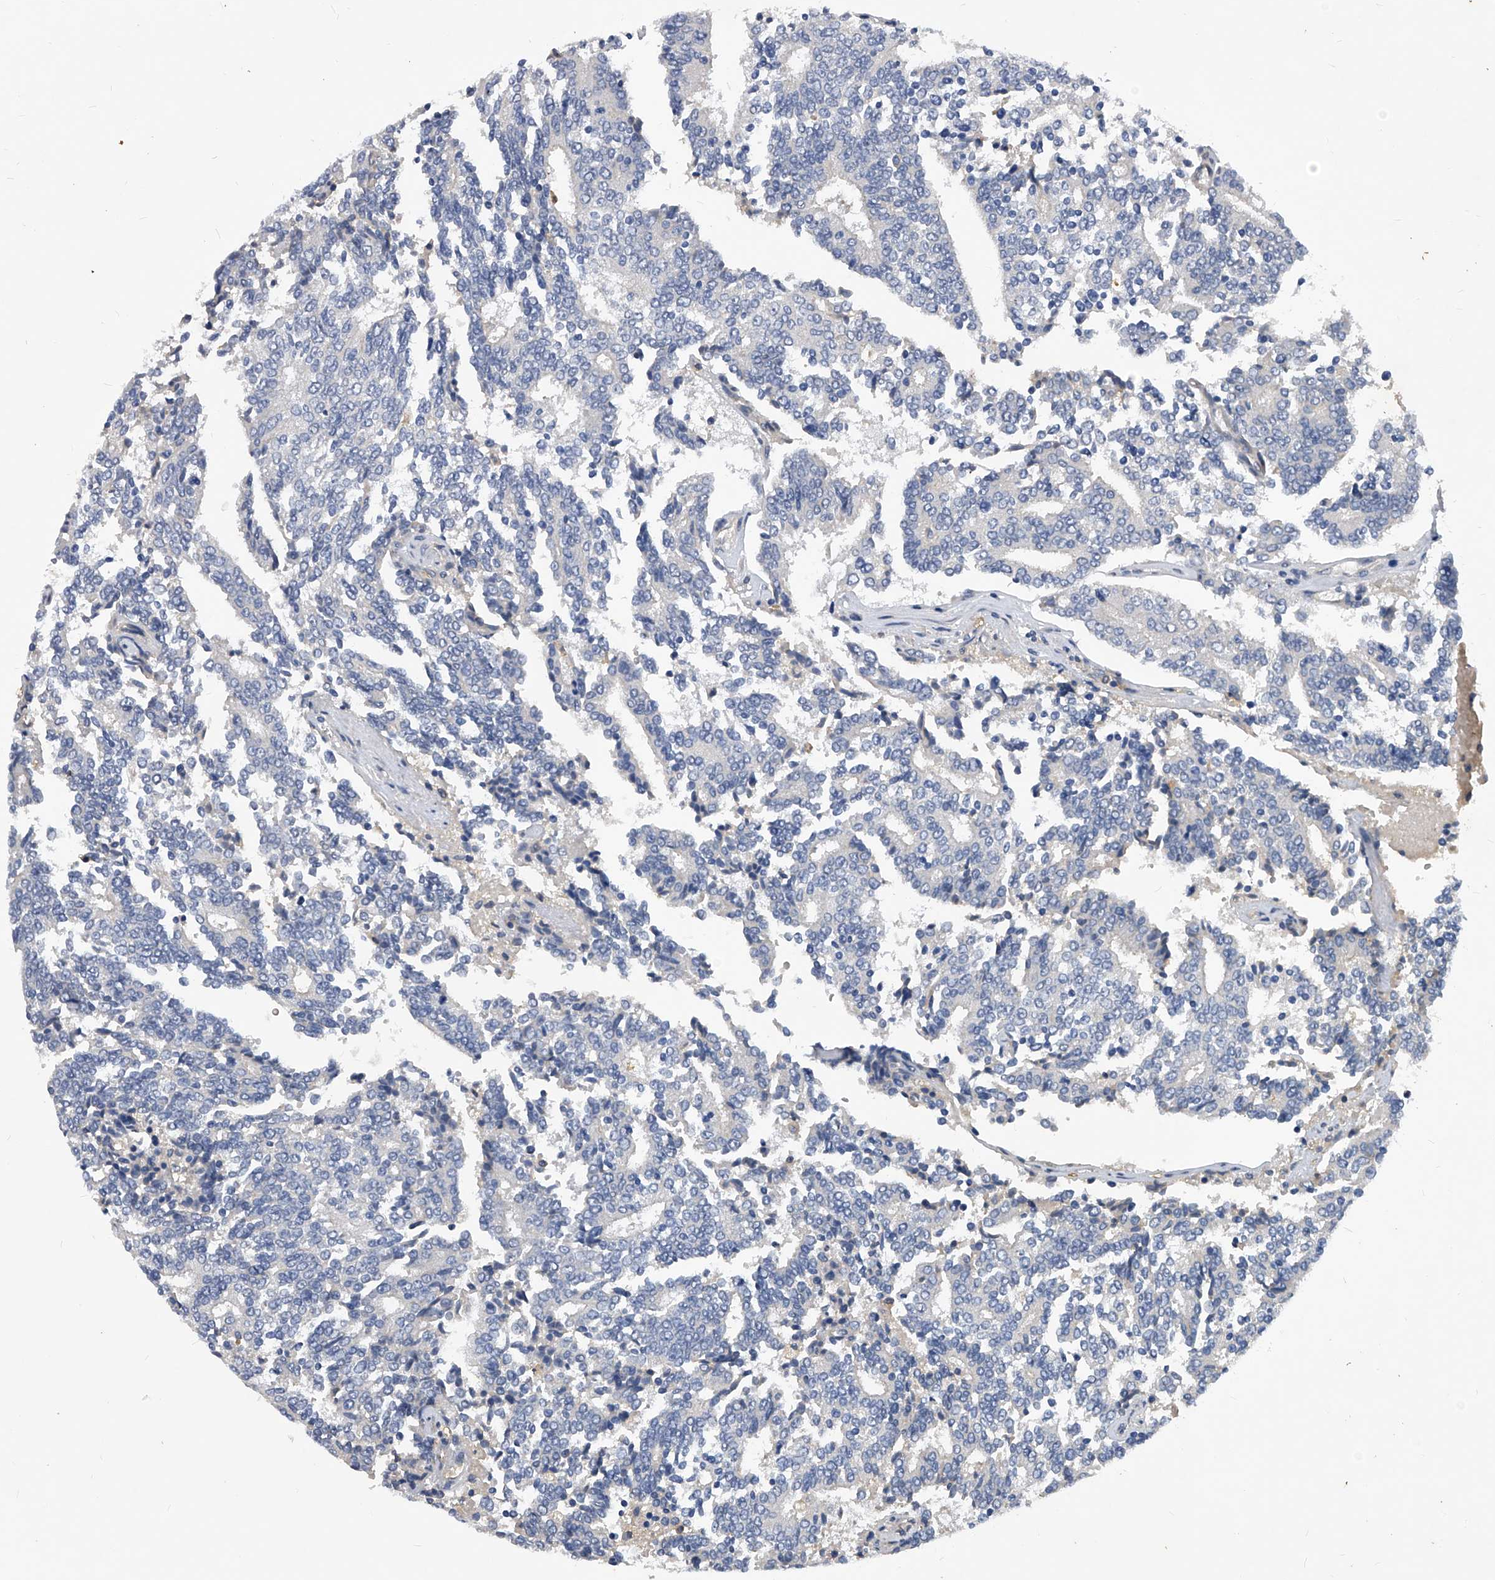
{"staining": {"intensity": "negative", "quantity": "none", "location": "none"}, "tissue": "prostate cancer", "cell_type": "Tumor cells", "image_type": "cancer", "snomed": [{"axis": "morphology", "description": "Normal tissue, NOS"}, {"axis": "morphology", "description": "Adenocarcinoma, High grade"}, {"axis": "topography", "description": "Prostate"}, {"axis": "topography", "description": "Seminal veicle"}], "caption": "Immunohistochemistry (IHC) micrograph of prostate cancer stained for a protein (brown), which shows no staining in tumor cells.", "gene": "HOMER3", "patient": {"sex": "male", "age": 55}}